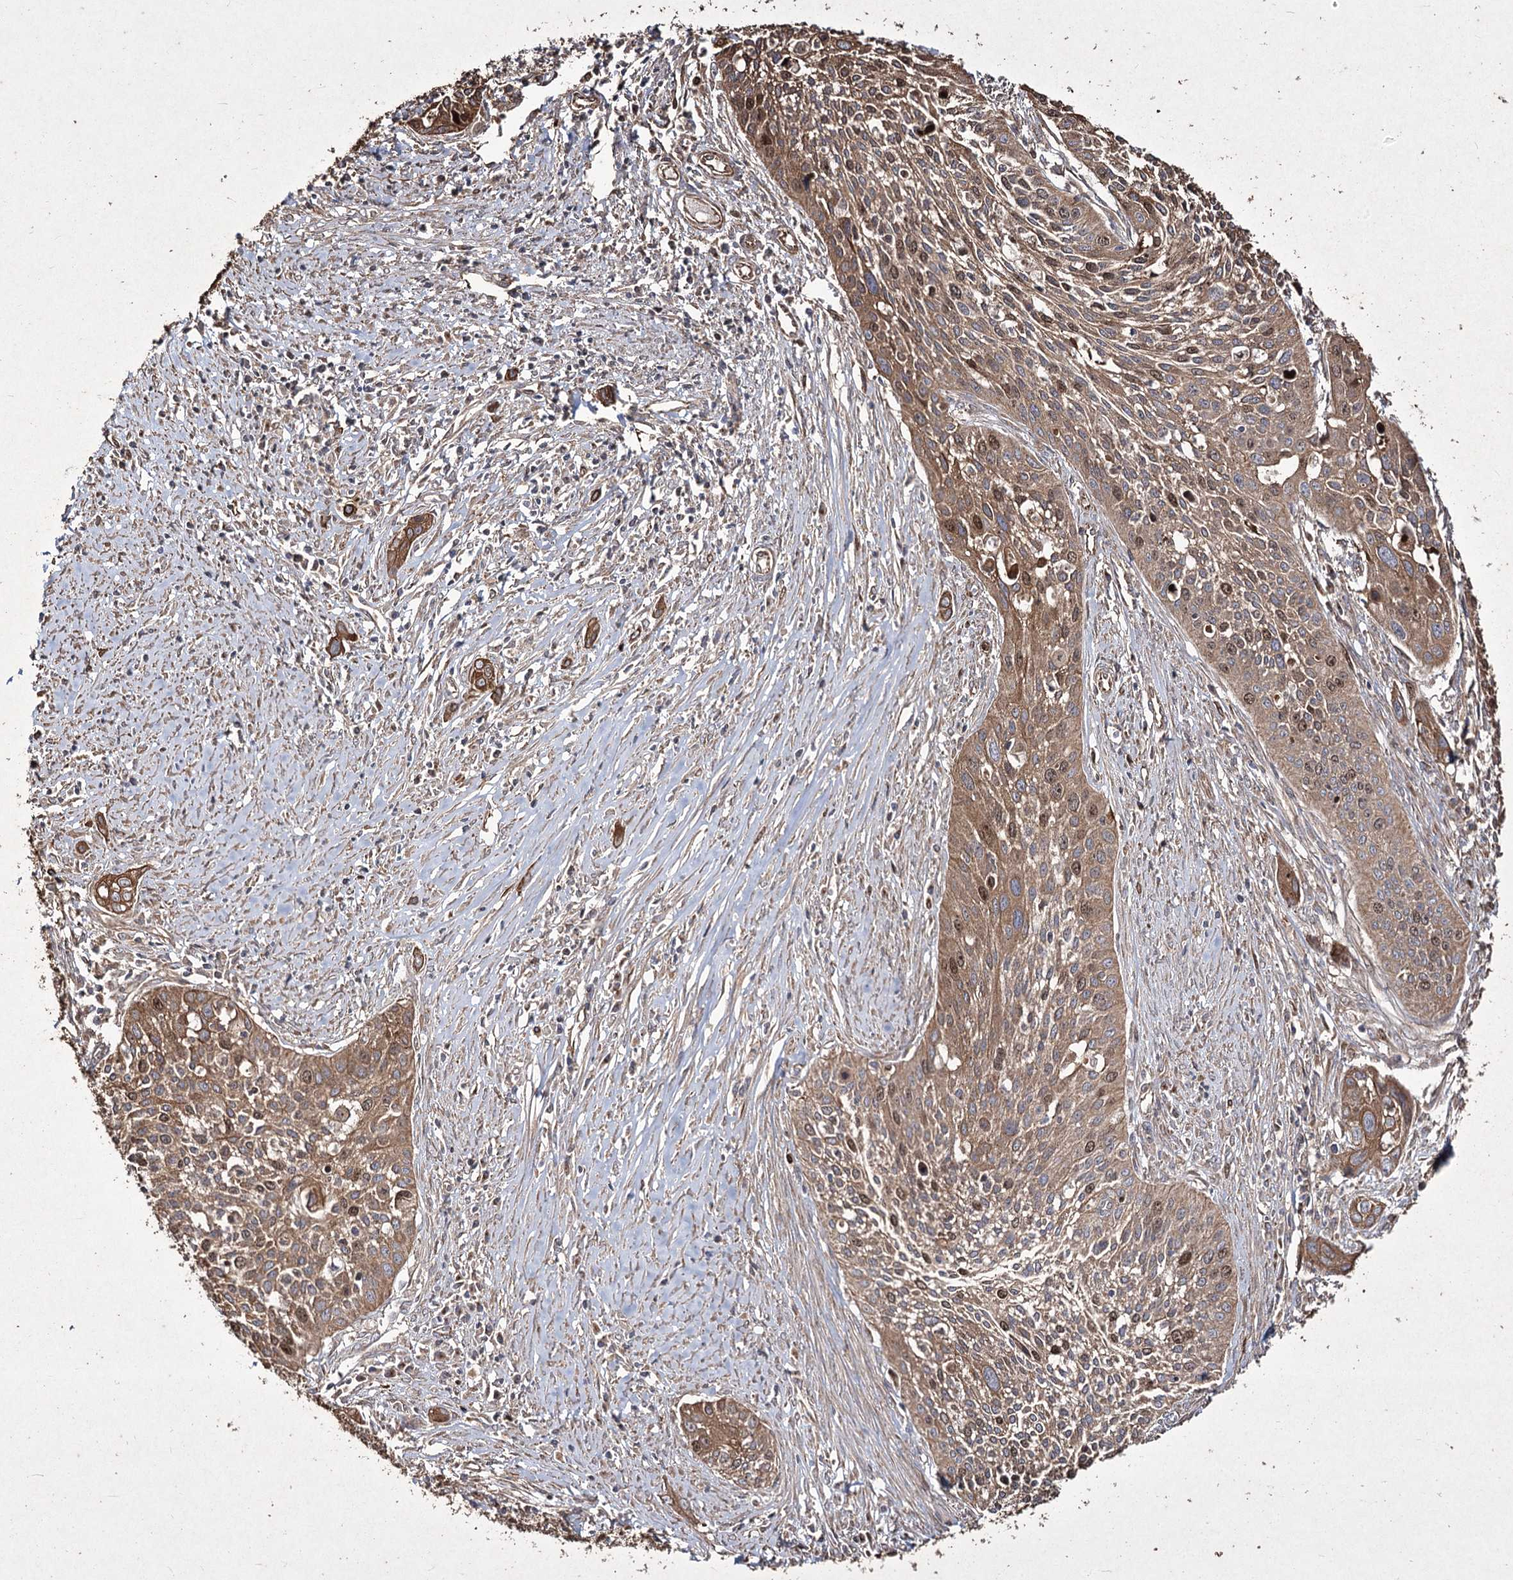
{"staining": {"intensity": "moderate", "quantity": ">75%", "location": "cytoplasmic/membranous,nuclear"}, "tissue": "cervical cancer", "cell_type": "Tumor cells", "image_type": "cancer", "snomed": [{"axis": "morphology", "description": "Squamous cell carcinoma, NOS"}, {"axis": "topography", "description": "Cervix"}], "caption": "DAB (3,3'-diaminobenzidine) immunohistochemical staining of human cervical cancer (squamous cell carcinoma) reveals moderate cytoplasmic/membranous and nuclear protein staining in about >75% of tumor cells.", "gene": "PRC1", "patient": {"sex": "female", "age": 34}}